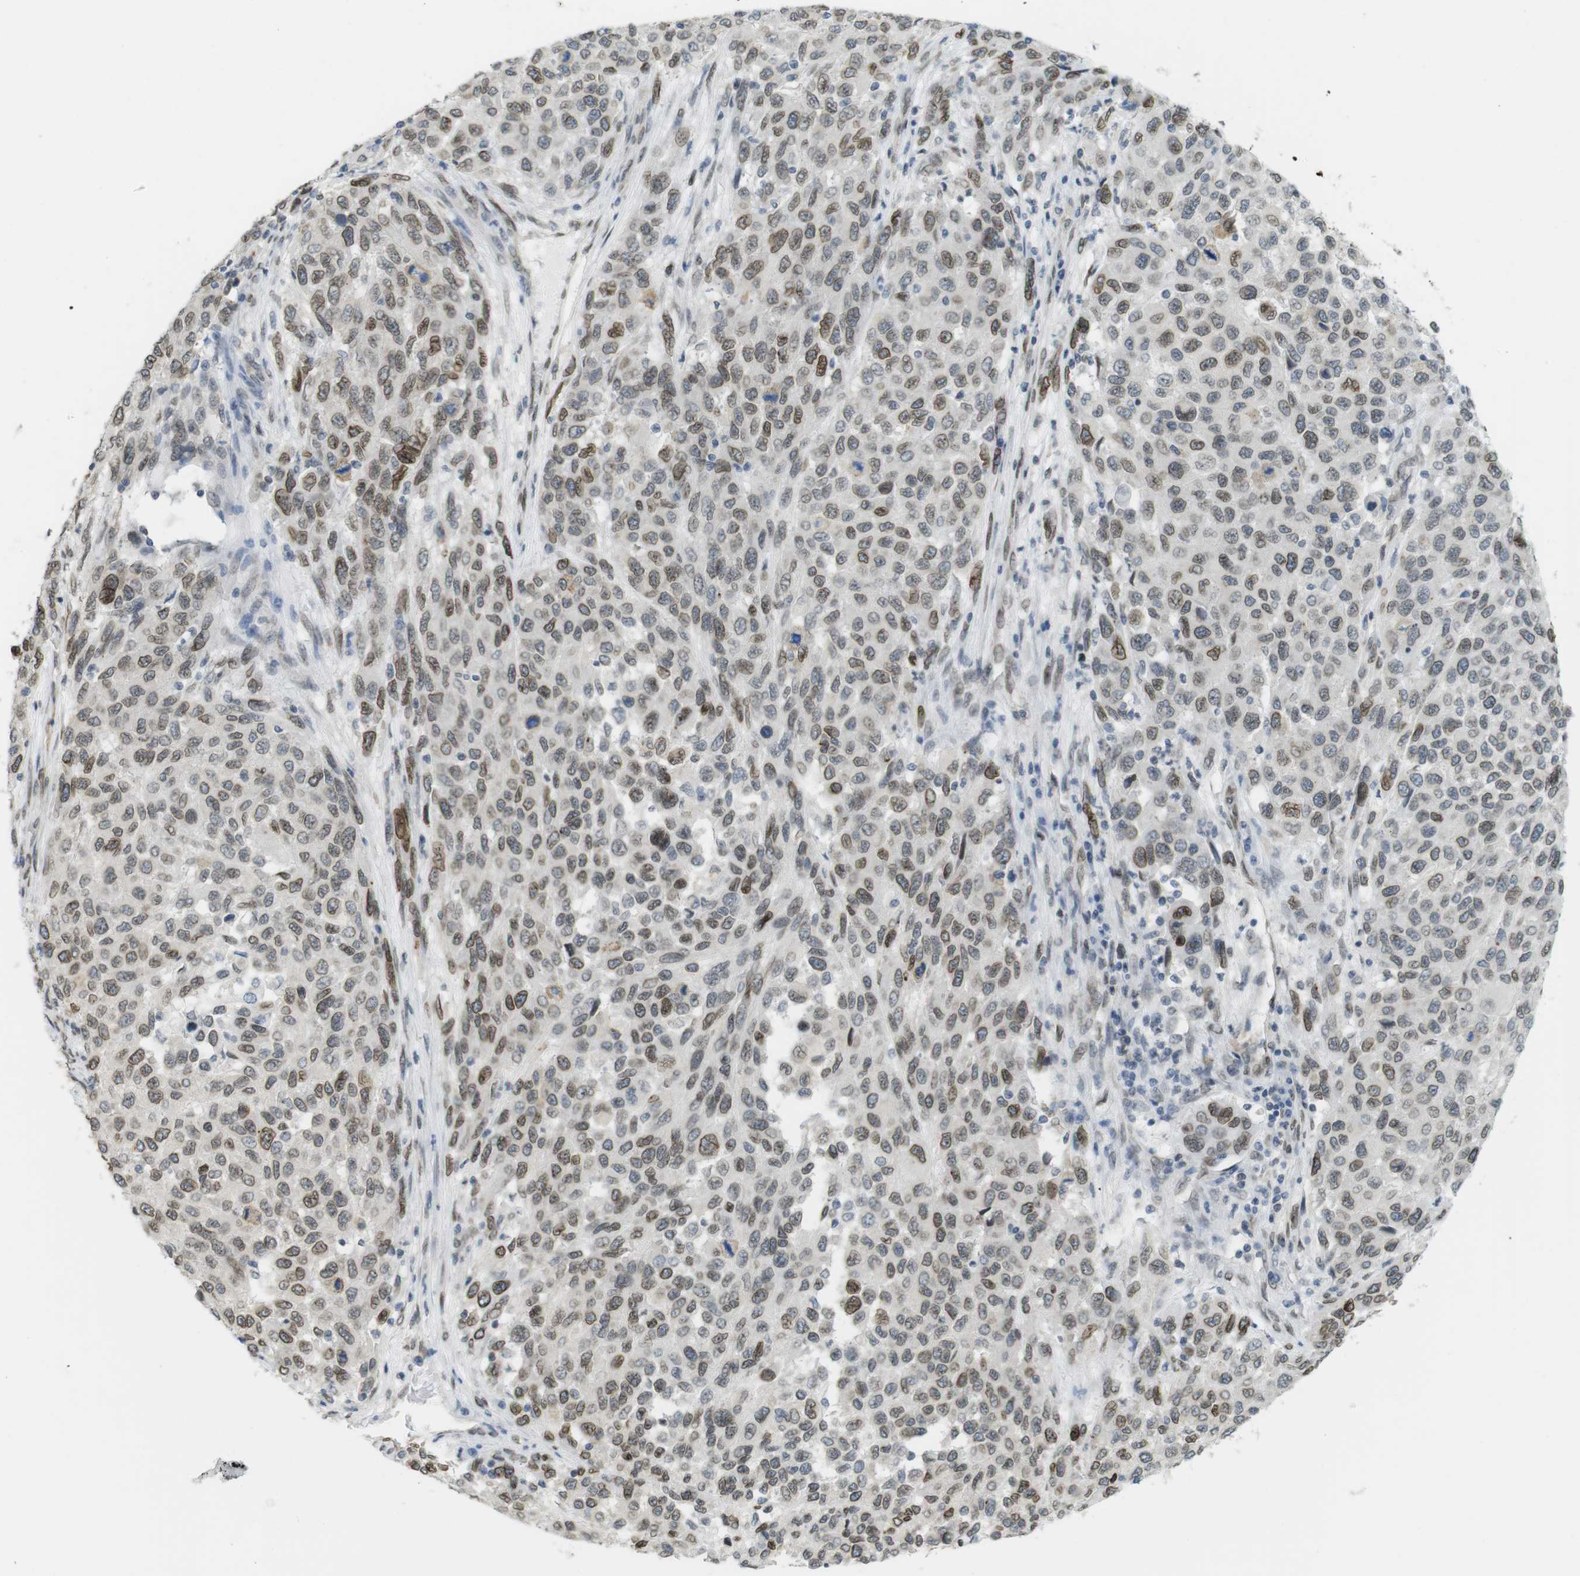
{"staining": {"intensity": "moderate", "quantity": ">75%", "location": "cytoplasmic/membranous,nuclear"}, "tissue": "melanoma", "cell_type": "Tumor cells", "image_type": "cancer", "snomed": [{"axis": "morphology", "description": "Malignant melanoma, Metastatic site"}, {"axis": "topography", "description": "Lymph node"}], "caption": "Immunohistochemical staining of melanoma shows moderate cytoplasmic/membranous and nuclear protein positivity in about >75% of tumor cells.", "gene": "ARL6IP6", "patient": {"sex": "male", "age": 61}}